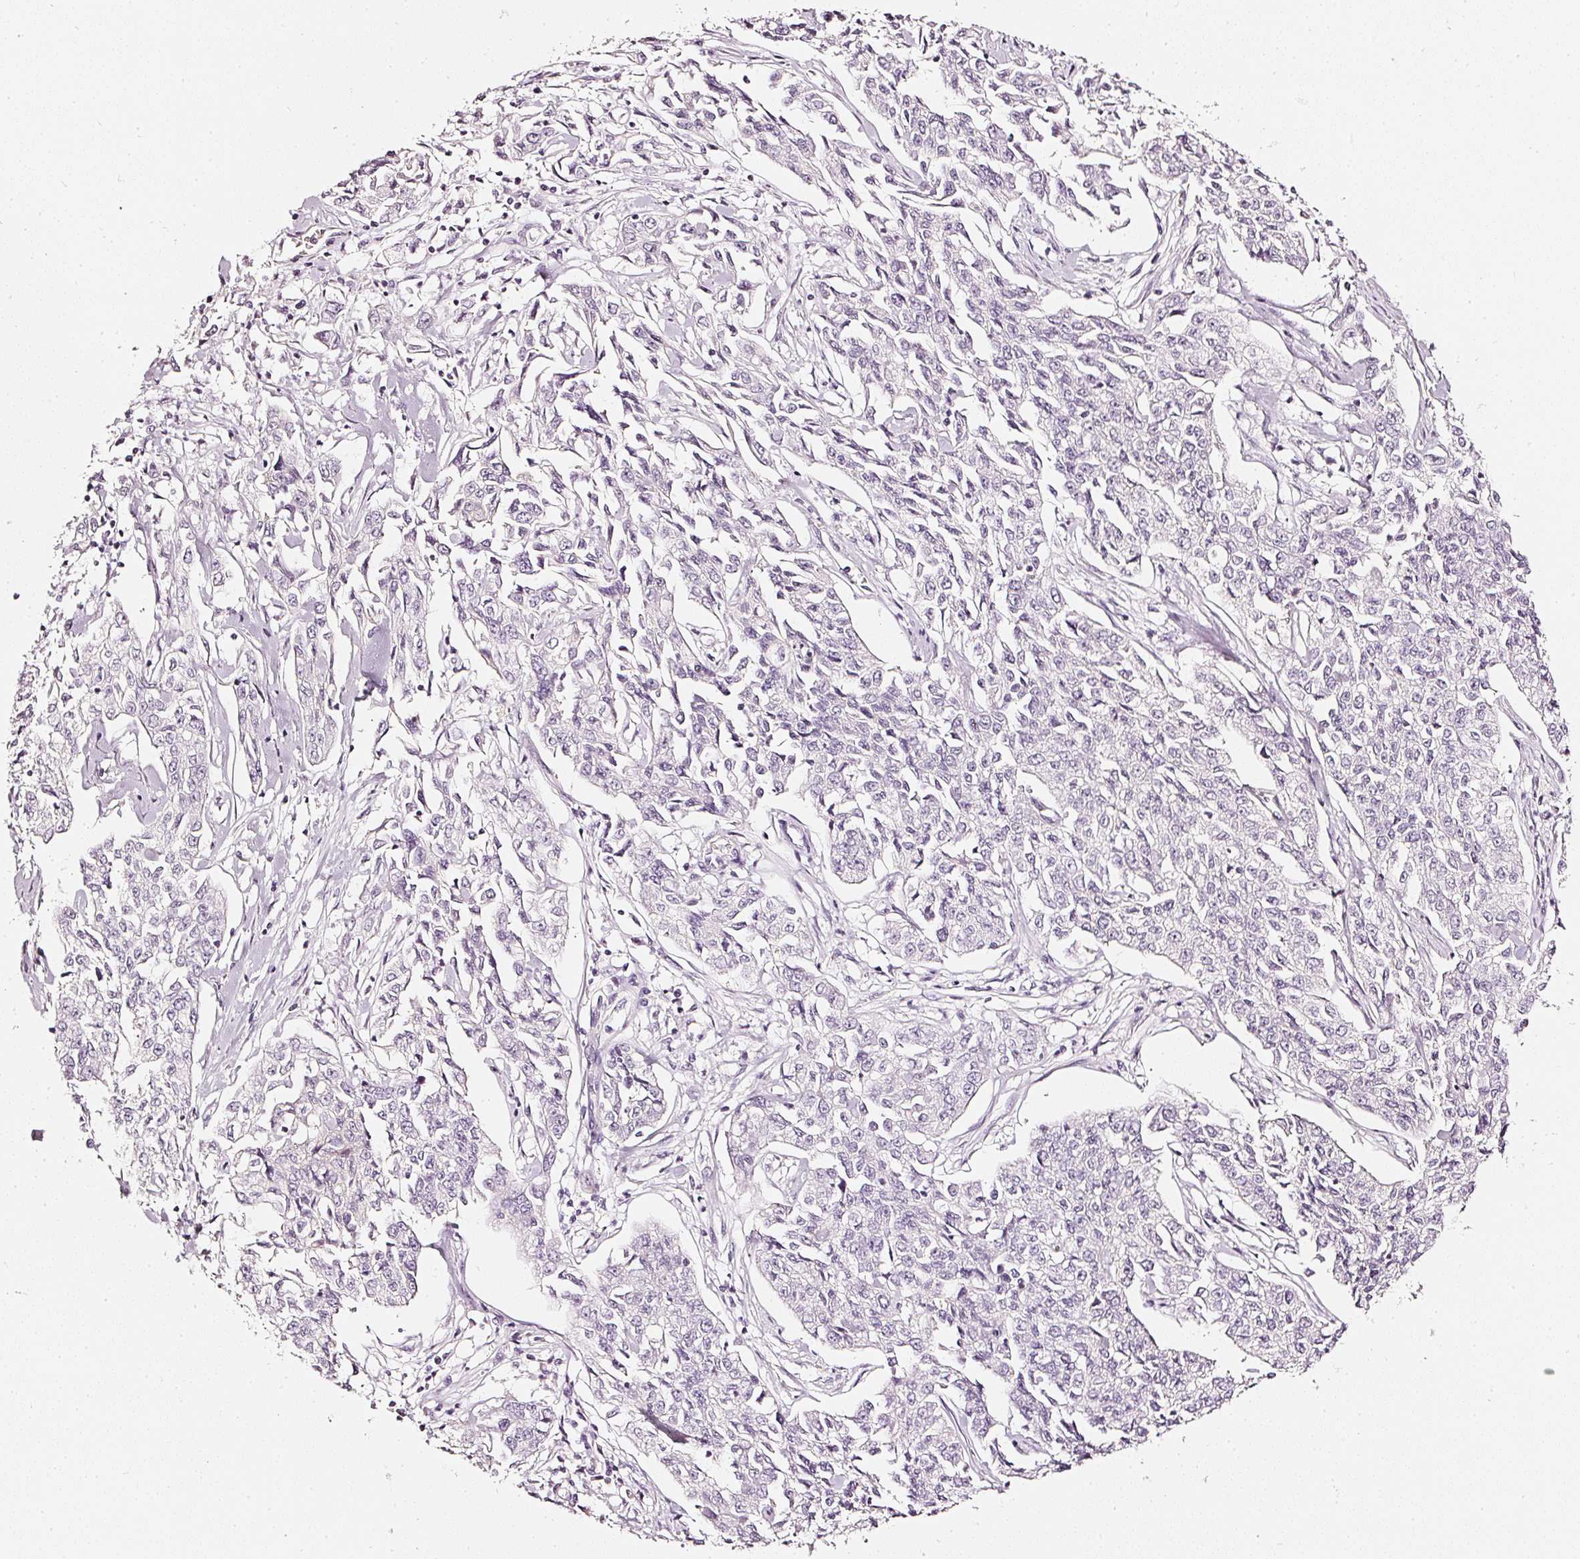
{"staining": {"intensity": "negative", "quantity": "none", "location": "none"}, "tissue": "cervical cancer", "cell_type": "Tumor cells", "image_type": "cancer", "snomed": [{"axis": "morphology", "description": "Squamous cell carcinoma, NOS"}, {"axis": "topography", "description": "Cervix"}], "caption": "Immunohistochemical staining of human cervical cancer displays no significant positivity in tumor cells.", "gene": "CNP", "patient": {"sex": "female", "age": 35}}